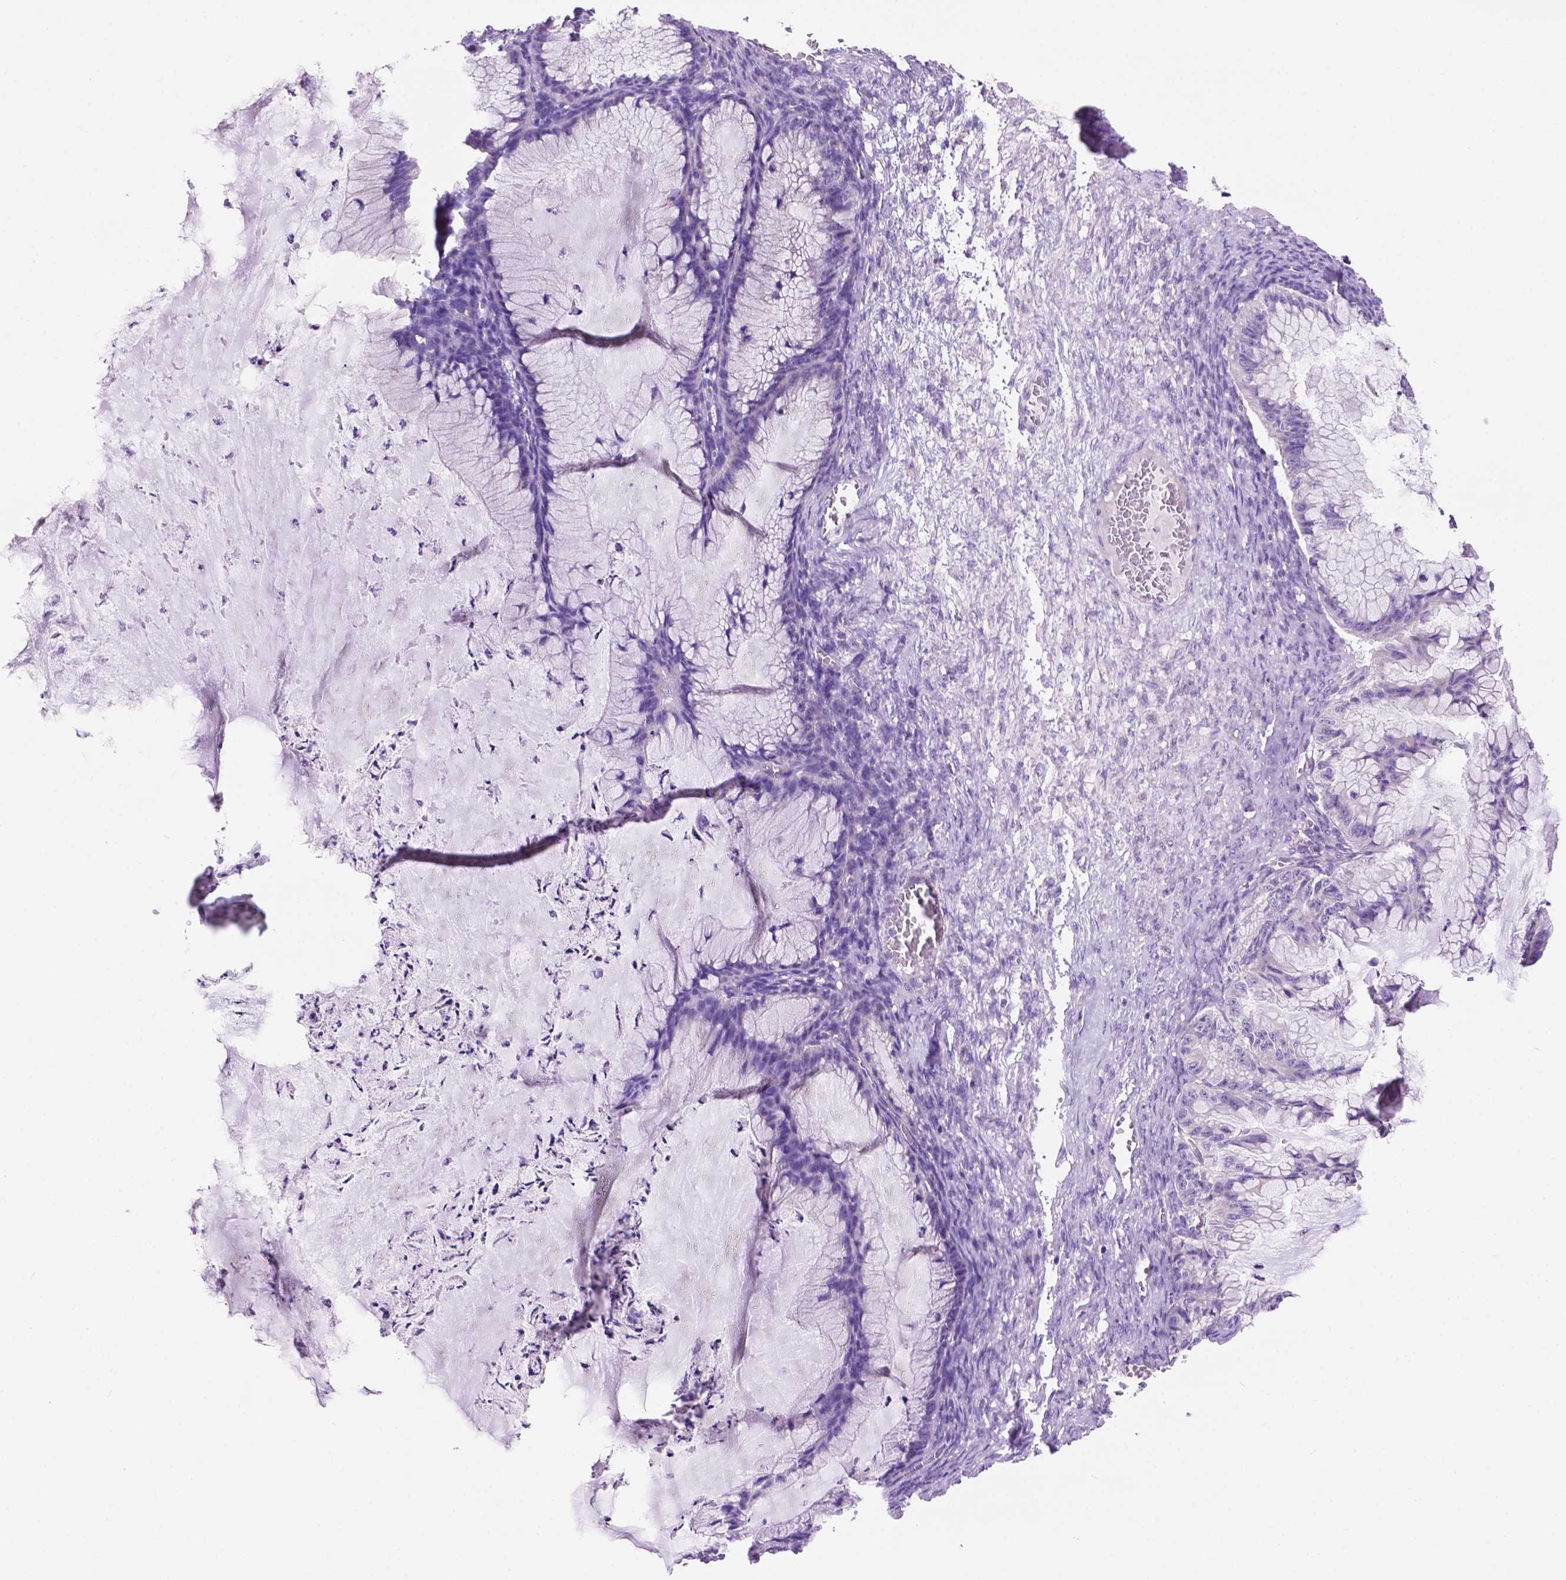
{"staining": {"intensity": "negative", "quantity": "none", "location": "none"}, "tissue": "ovarian cancer", "cell_type": "Tumor cells", "image_type": "cancer", "snomed": [{"axis": "morphology", "description": "Cystadenocarcinoma, mucinous, NOS"}, {"axis": "topography", "description": "Ovary"}], "caption": "Tumor cells are negative for protein expression in human ovarian cancer.", "gene": "PHYHIP", "patient": {"sex": "female", "age": 72}}